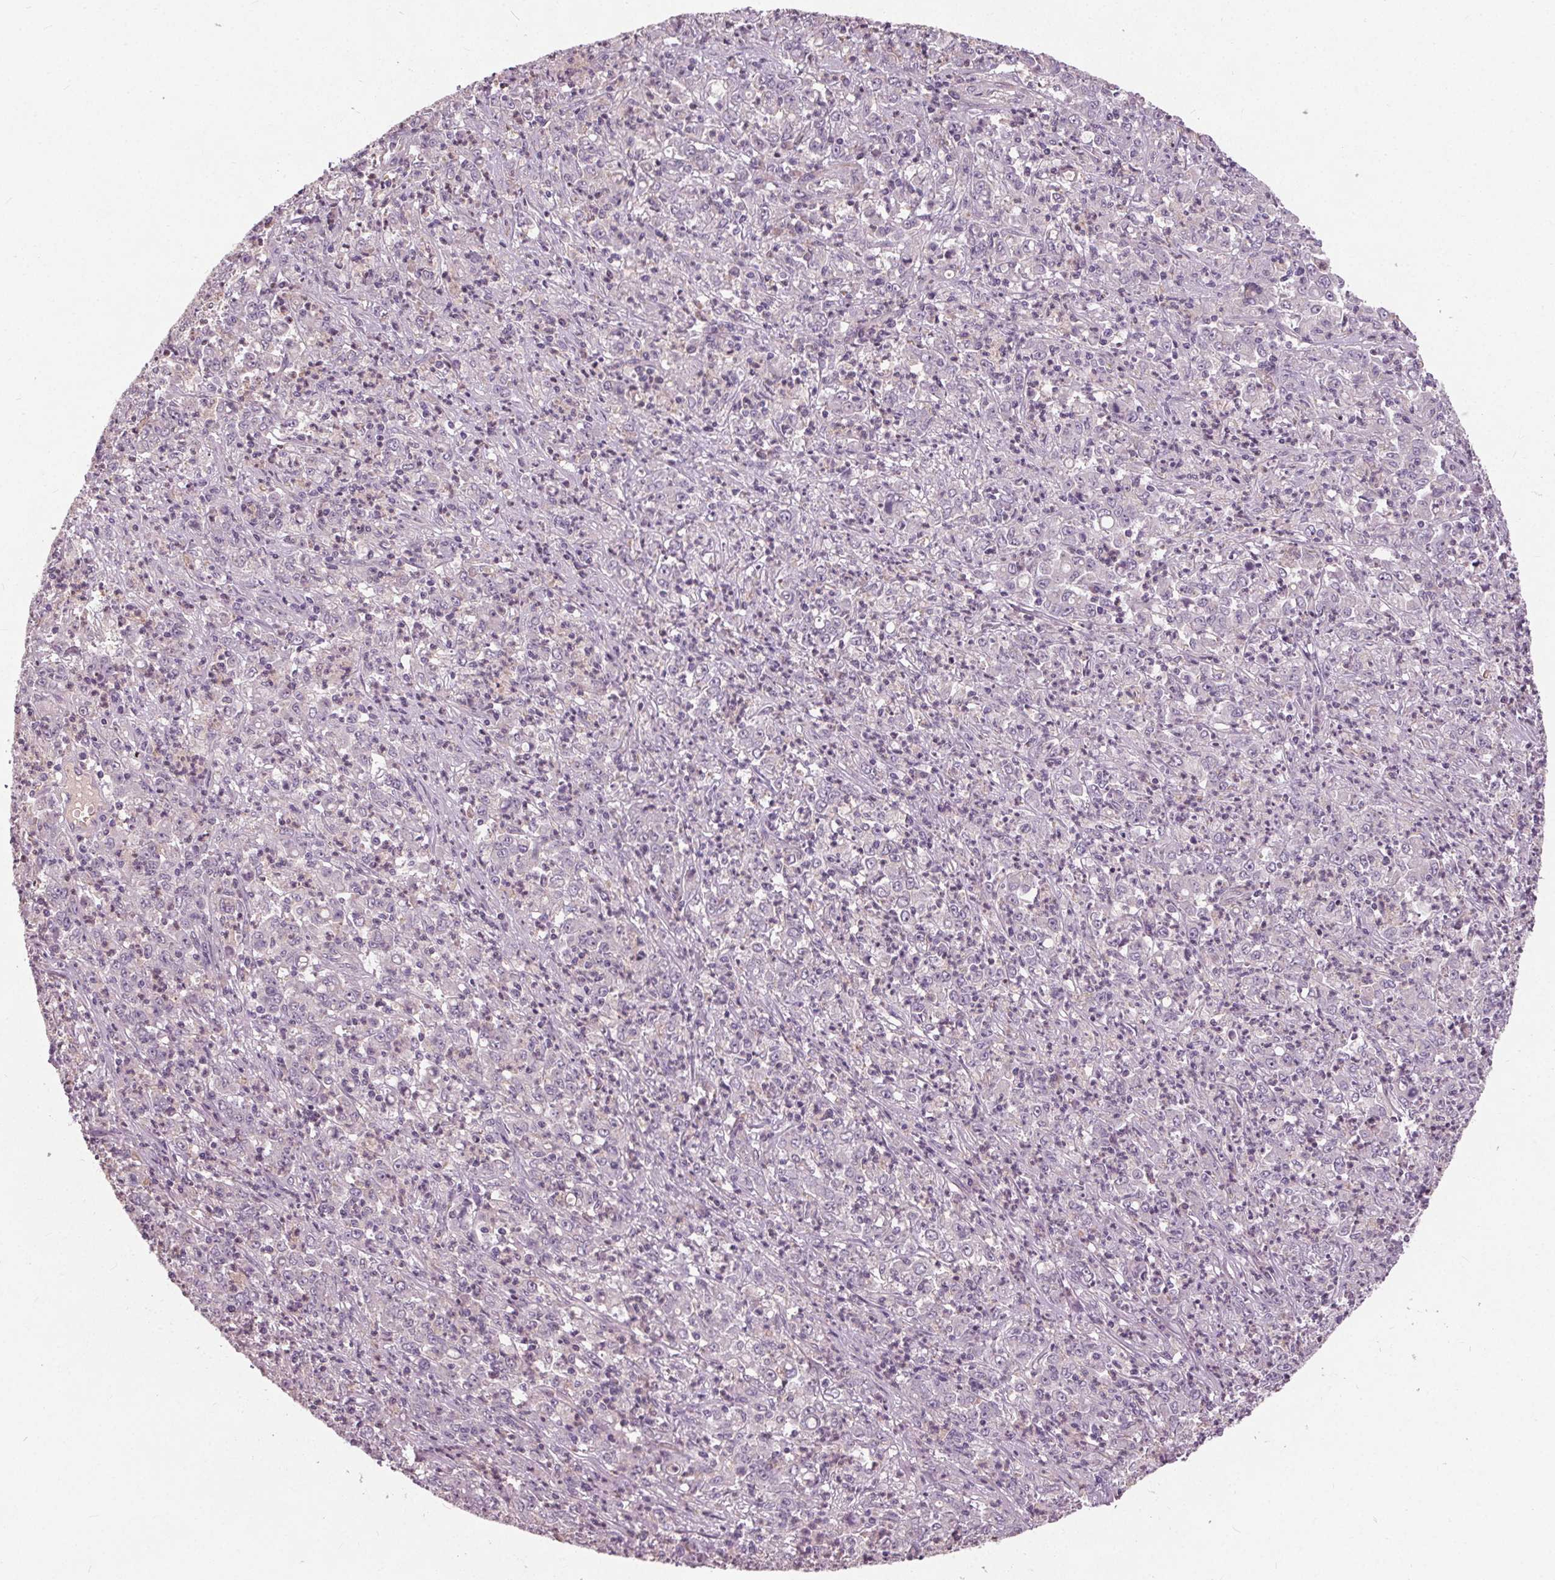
{"staining": {"intensity": "negative", "quantity": "none", "location": "none"}, "tissue": "stomach cancer", "cell_type": "Tumor cells", "image_type": "cancer", "snomed": [{"axis": "morphology", "description": "Adenocarcinoma, NOS"}, {"axis": "topography", "description": "Stomach, lower"}], "caption": "This is a image of IHC staining of stomach cancer, which shows no expression in tumor cells.", "gene": "PDGFD", "patient": {"sex": "female", "age": 71}}